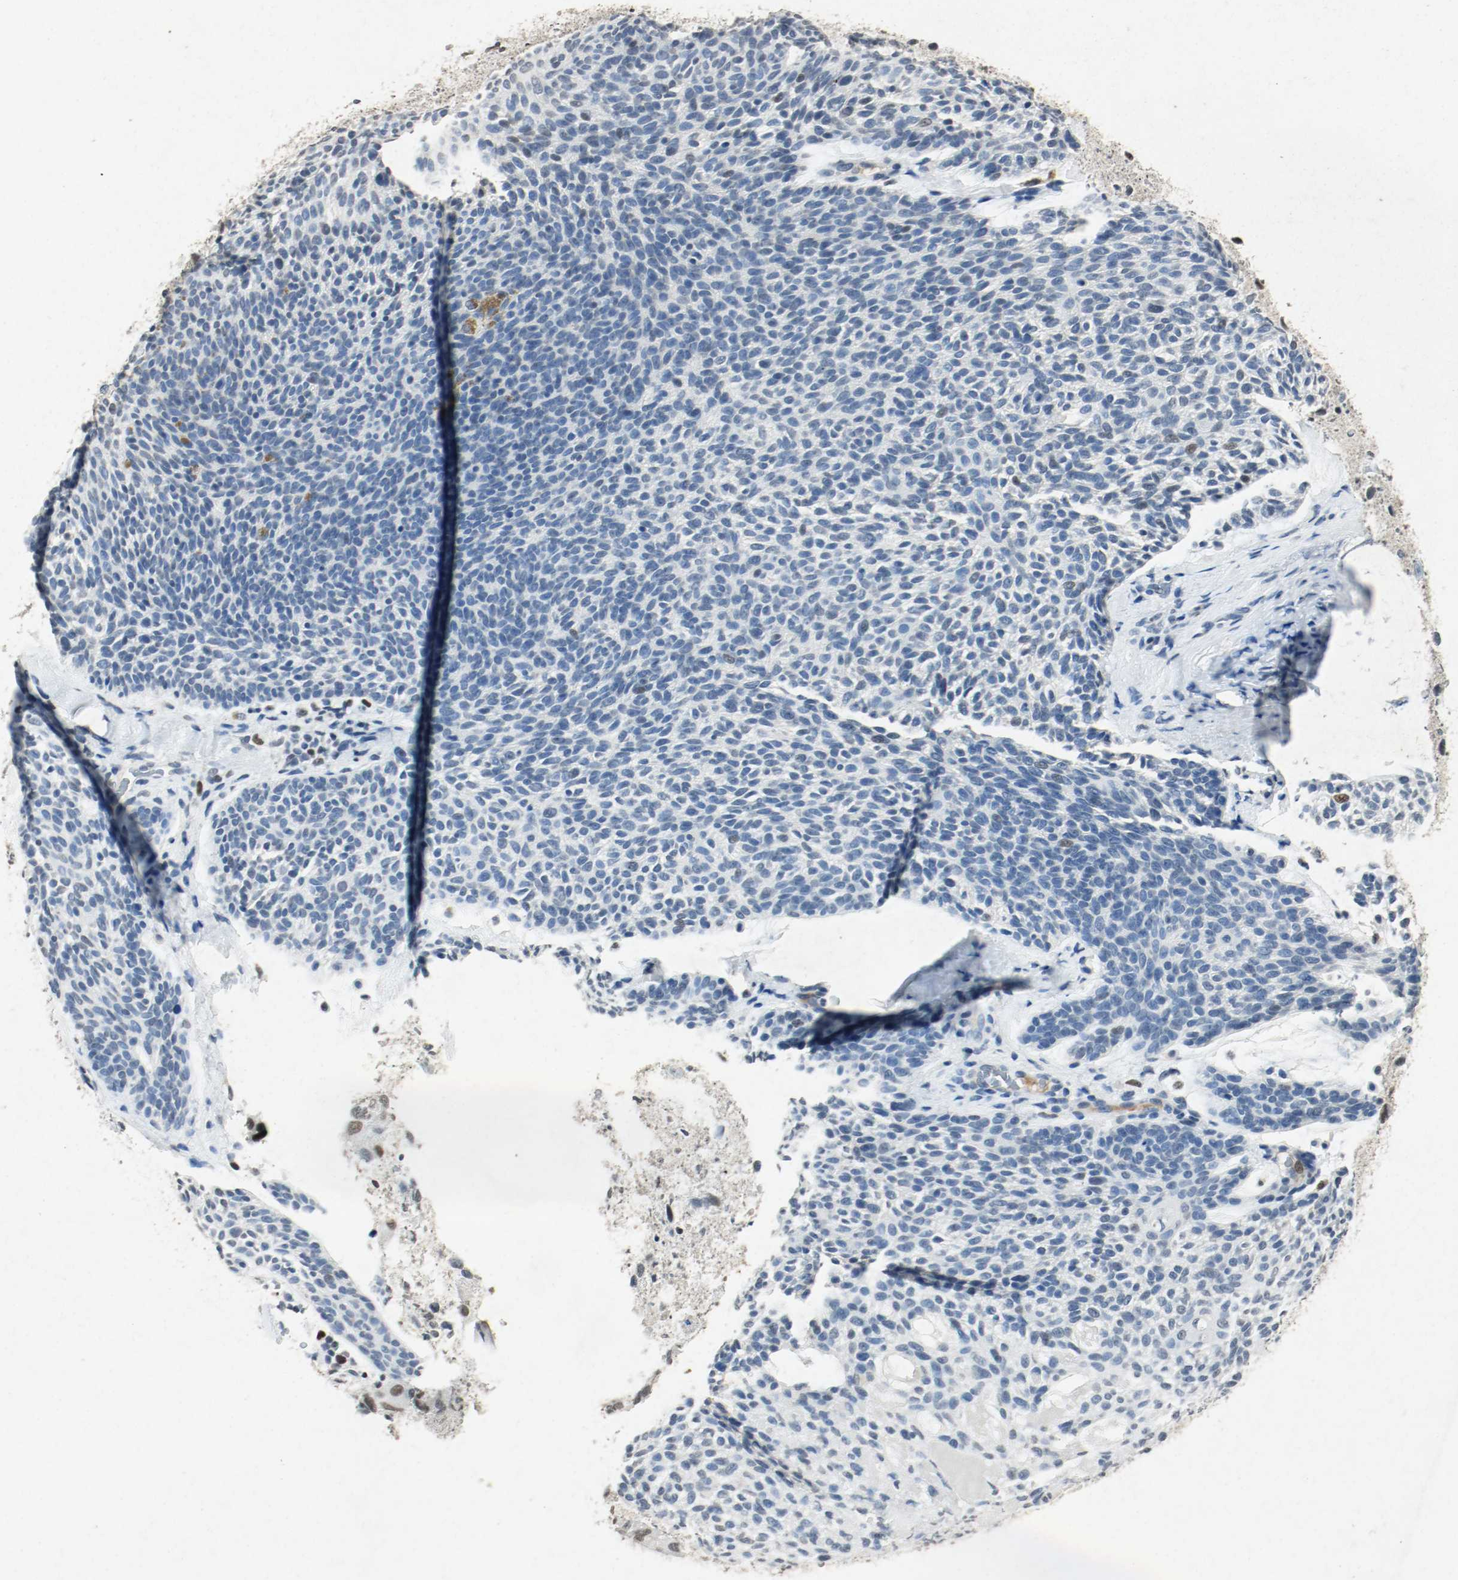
{"staining": {"intensity": "negative", "quantity": "none", "location": "none"}, "tissue": "skin cancer", "cell_type": "Tumor cells", "image_type": "cancer", "snomed": [{"axis": "morphology", "description": "Normal tissue, NOS"}, {"axis": "morphology", "description": "Basal cell carcinoma"}, {"axis": "topography", "description": "Skin"}], "caption": "The micrograph reveals no significant positivity in tumor cells of skin cancer (basal cell carcinoma).", "gene": "DNMT1", "patient": {"sex": "female", "age": 70}}